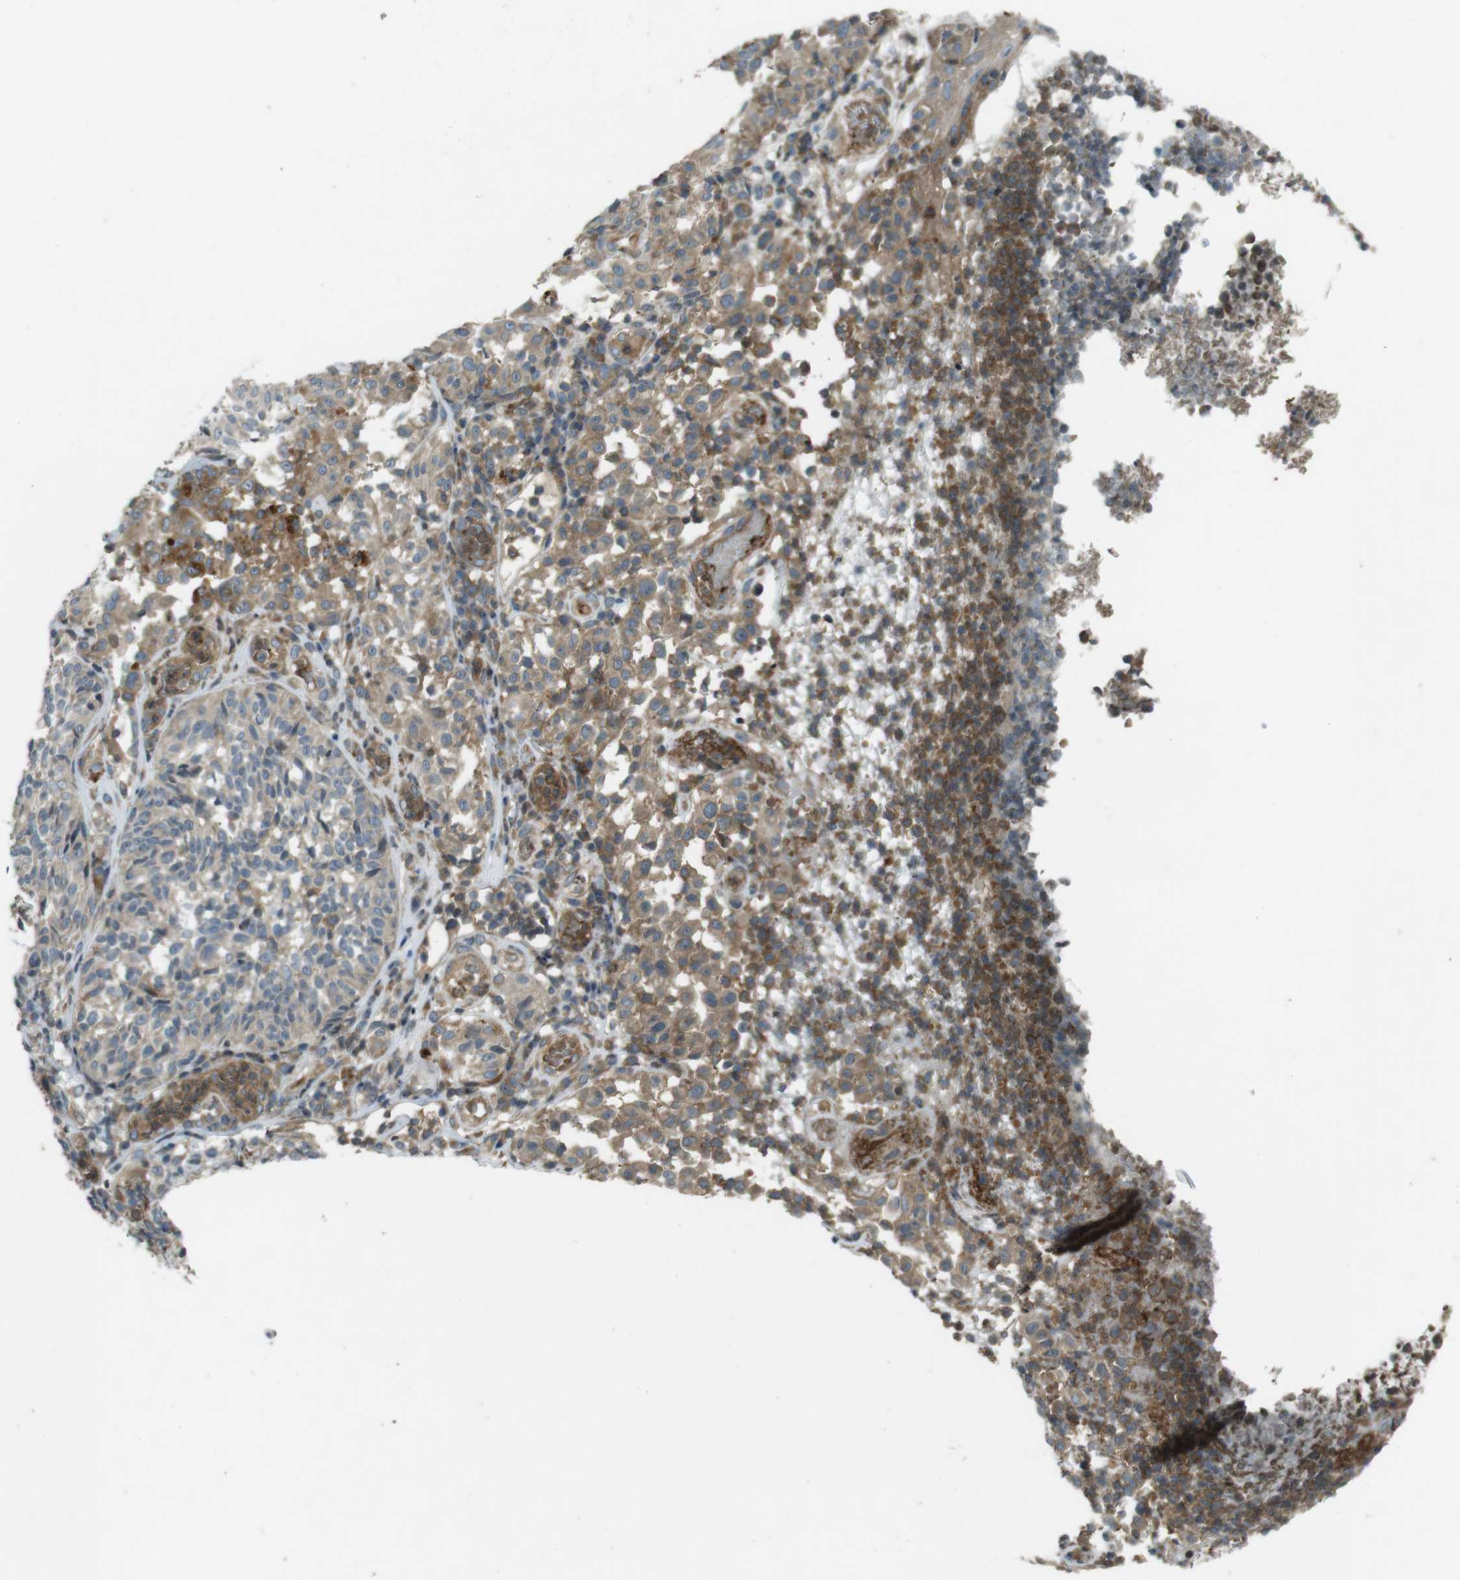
{"staining": {"intensity": "weak", "quantity": ">75%", "location": "cytoplasmic/membranous"}, "tissue": "melanoma", "cell_type": "Tumor cells", "image_type": "cancer", "snomed": [{"axis": "morphology", "description": "Malignant melanoma, NOS"}, {"axis": "topography", "description": "Skin"}], "caption": "Immunohistochemistry of malignant melanoma exhibits low levels of weak cytoplasmic/membranous expression in approximately >75% of tumor cells. The staining is performed using DAB (3,3'-diaminobenzidine) brown chromogen to label protein expression. The nuclei are counter-stained blue using hematoxylin.", "gene": "ZYX", "patient": {"sex": "female", "age": 46}}